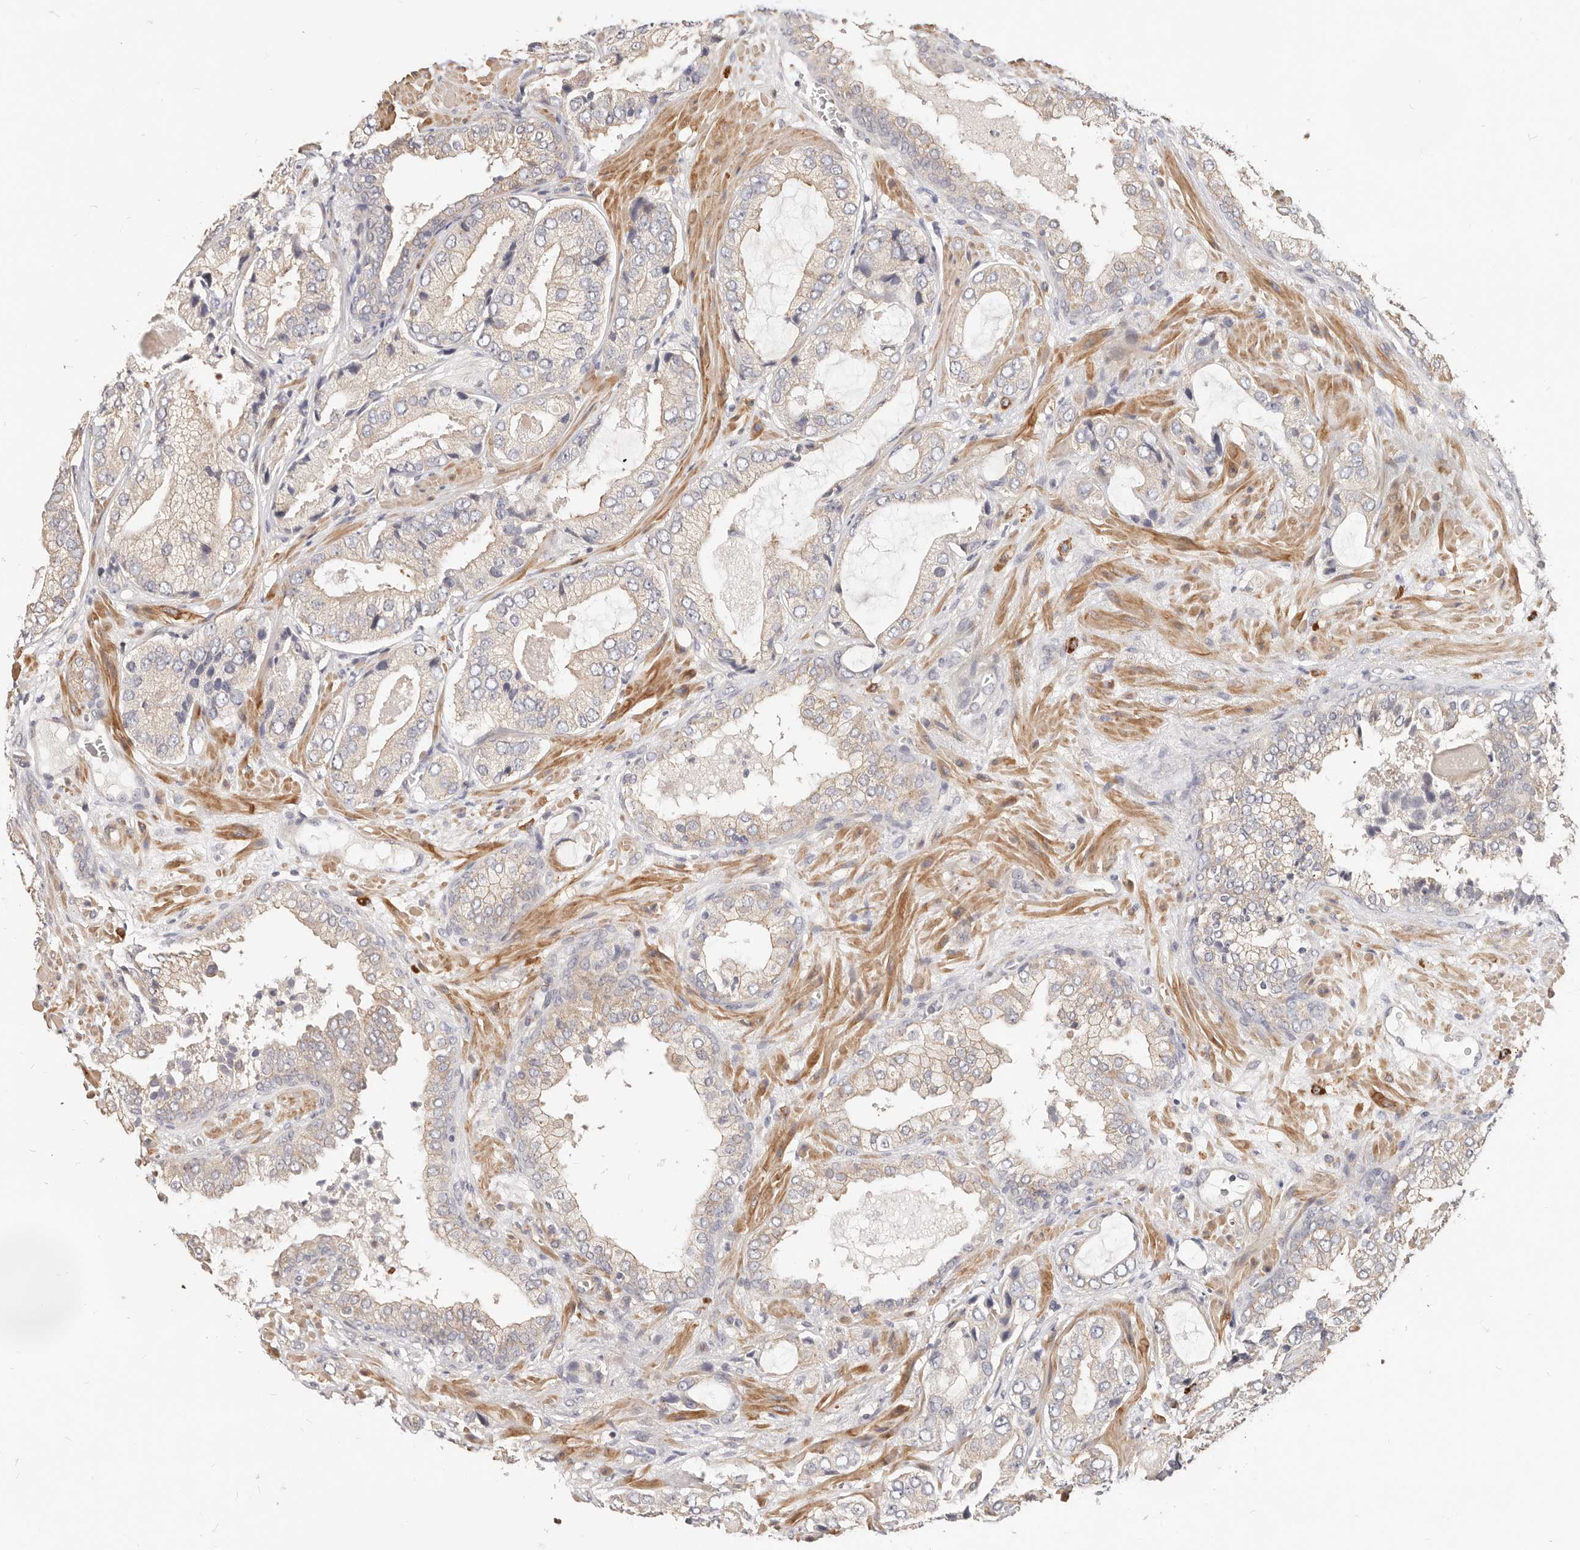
{"staining": {"intensity": "weak", "quantity": "<25%", "location": "cytoplasmic/membranous"}, "tissue": "prostate cancer", "cell_type": "Tumor cells", "image_type": "cancer", "snomed": [{"axis": "morphology", "description": "Normal tissue, NOS"}, {"axis": "morphology", "description": "Adenocarcinoma, High grade"}, {"axis": "topography", "description": "Prostate"}, {"axis": "topography", "description": "Peripheral nerve tissue"}], "caption": "Immunohistochemical staining of human prostate adenocarcinoma (high-grade) exhibits no significant expression in tumor cells.", "gene": "ZRANB1", "patient": {"sex": "male", "age": 59}}